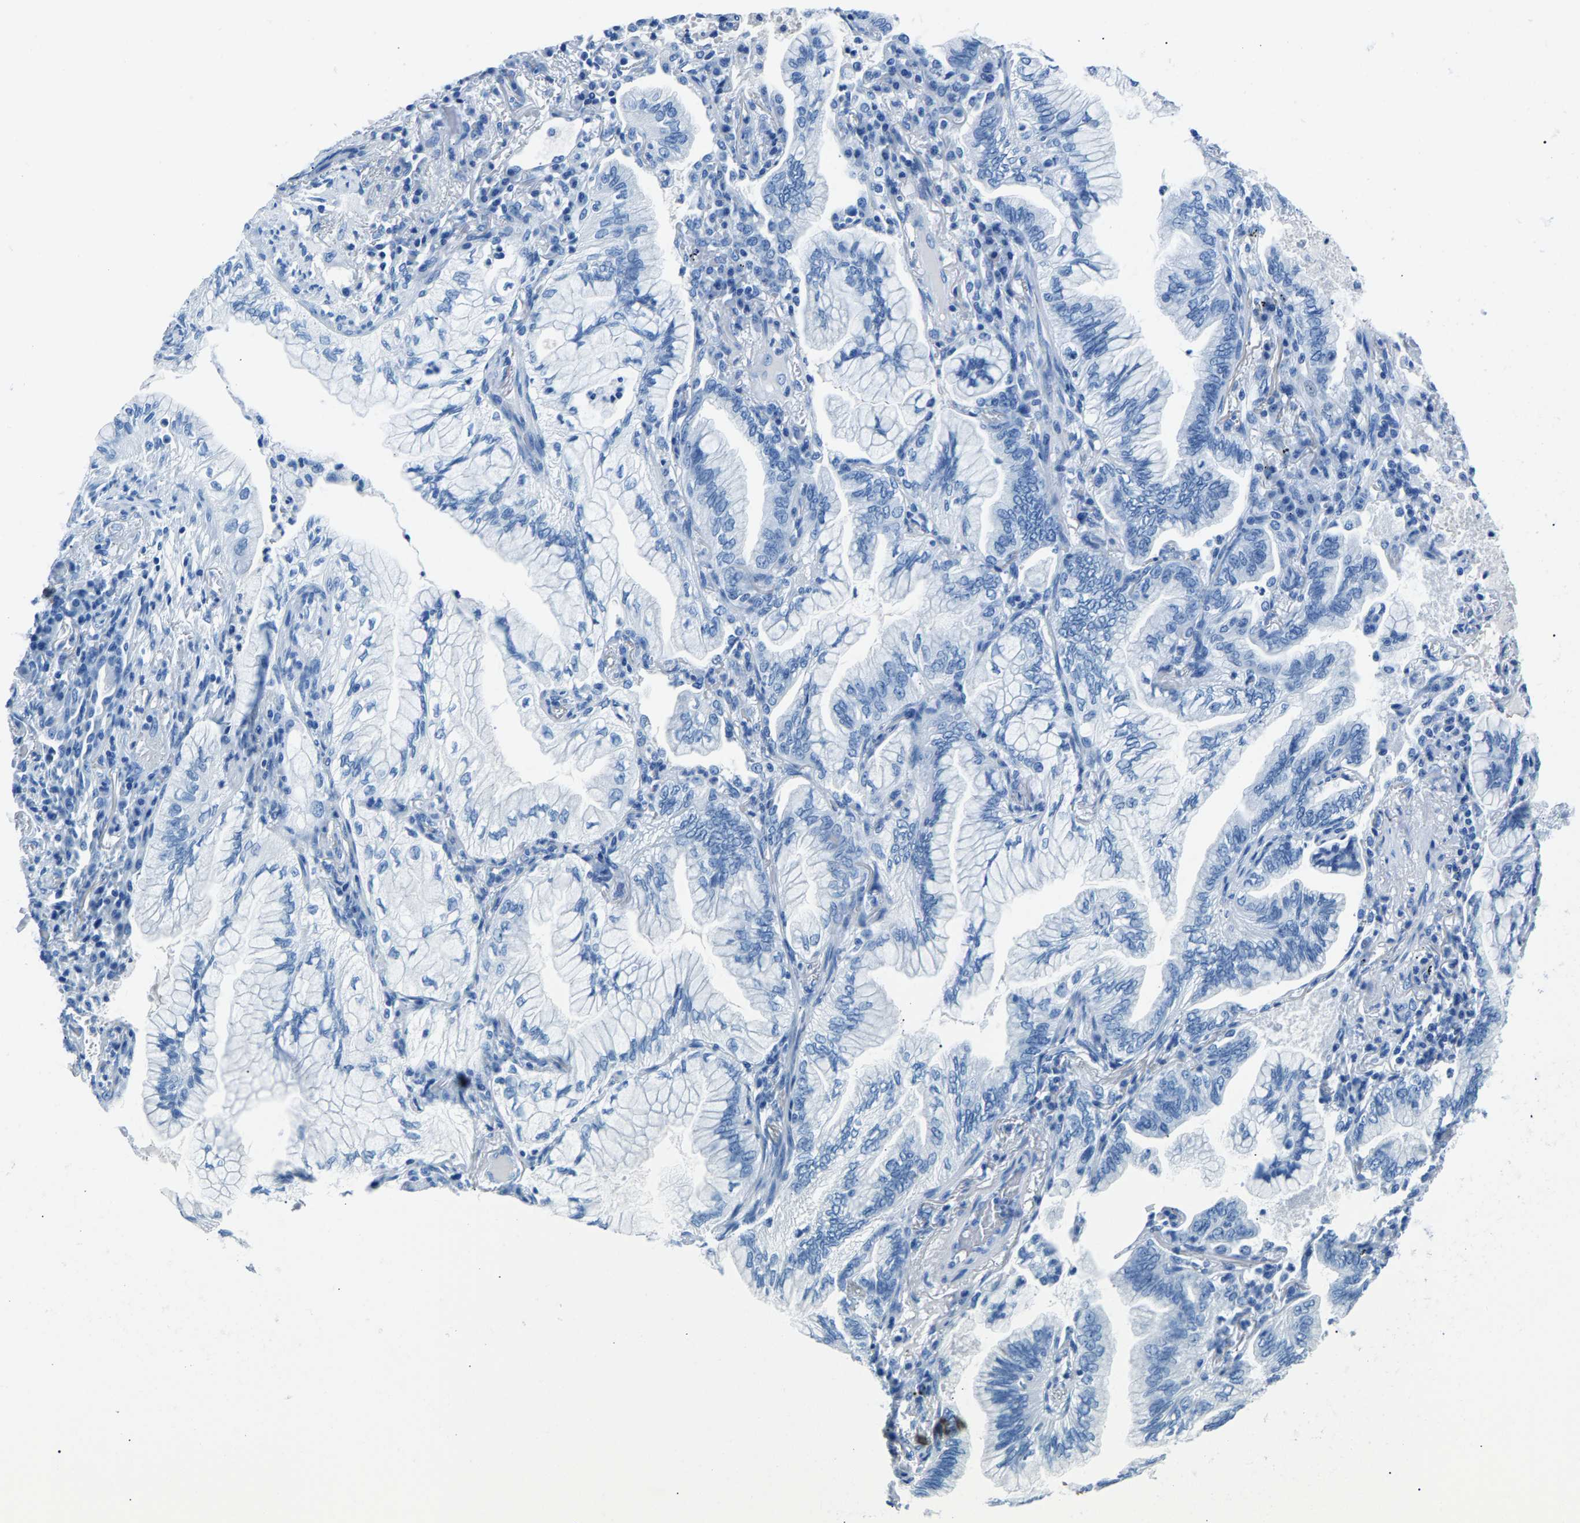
{"staining": {"intensity": "negative", "quantity": "none", "location": "none"}, "tissue": "lung cancer", "cell_type": "Tumor cells", "image_type": "cancer", "snomed": [{"axis": "morphology", "description": "Adenocarcinoma, NOS"}, {"axis": "topography", "description": "Lung"}], "caption": "IHC micrograph of human lung cancer (adenocarcinoma) stained for a protein (brown), which reveals no expression in tumor cells.", "gene": "CPS1", "patient": {"sex": "female", "age": 70}}